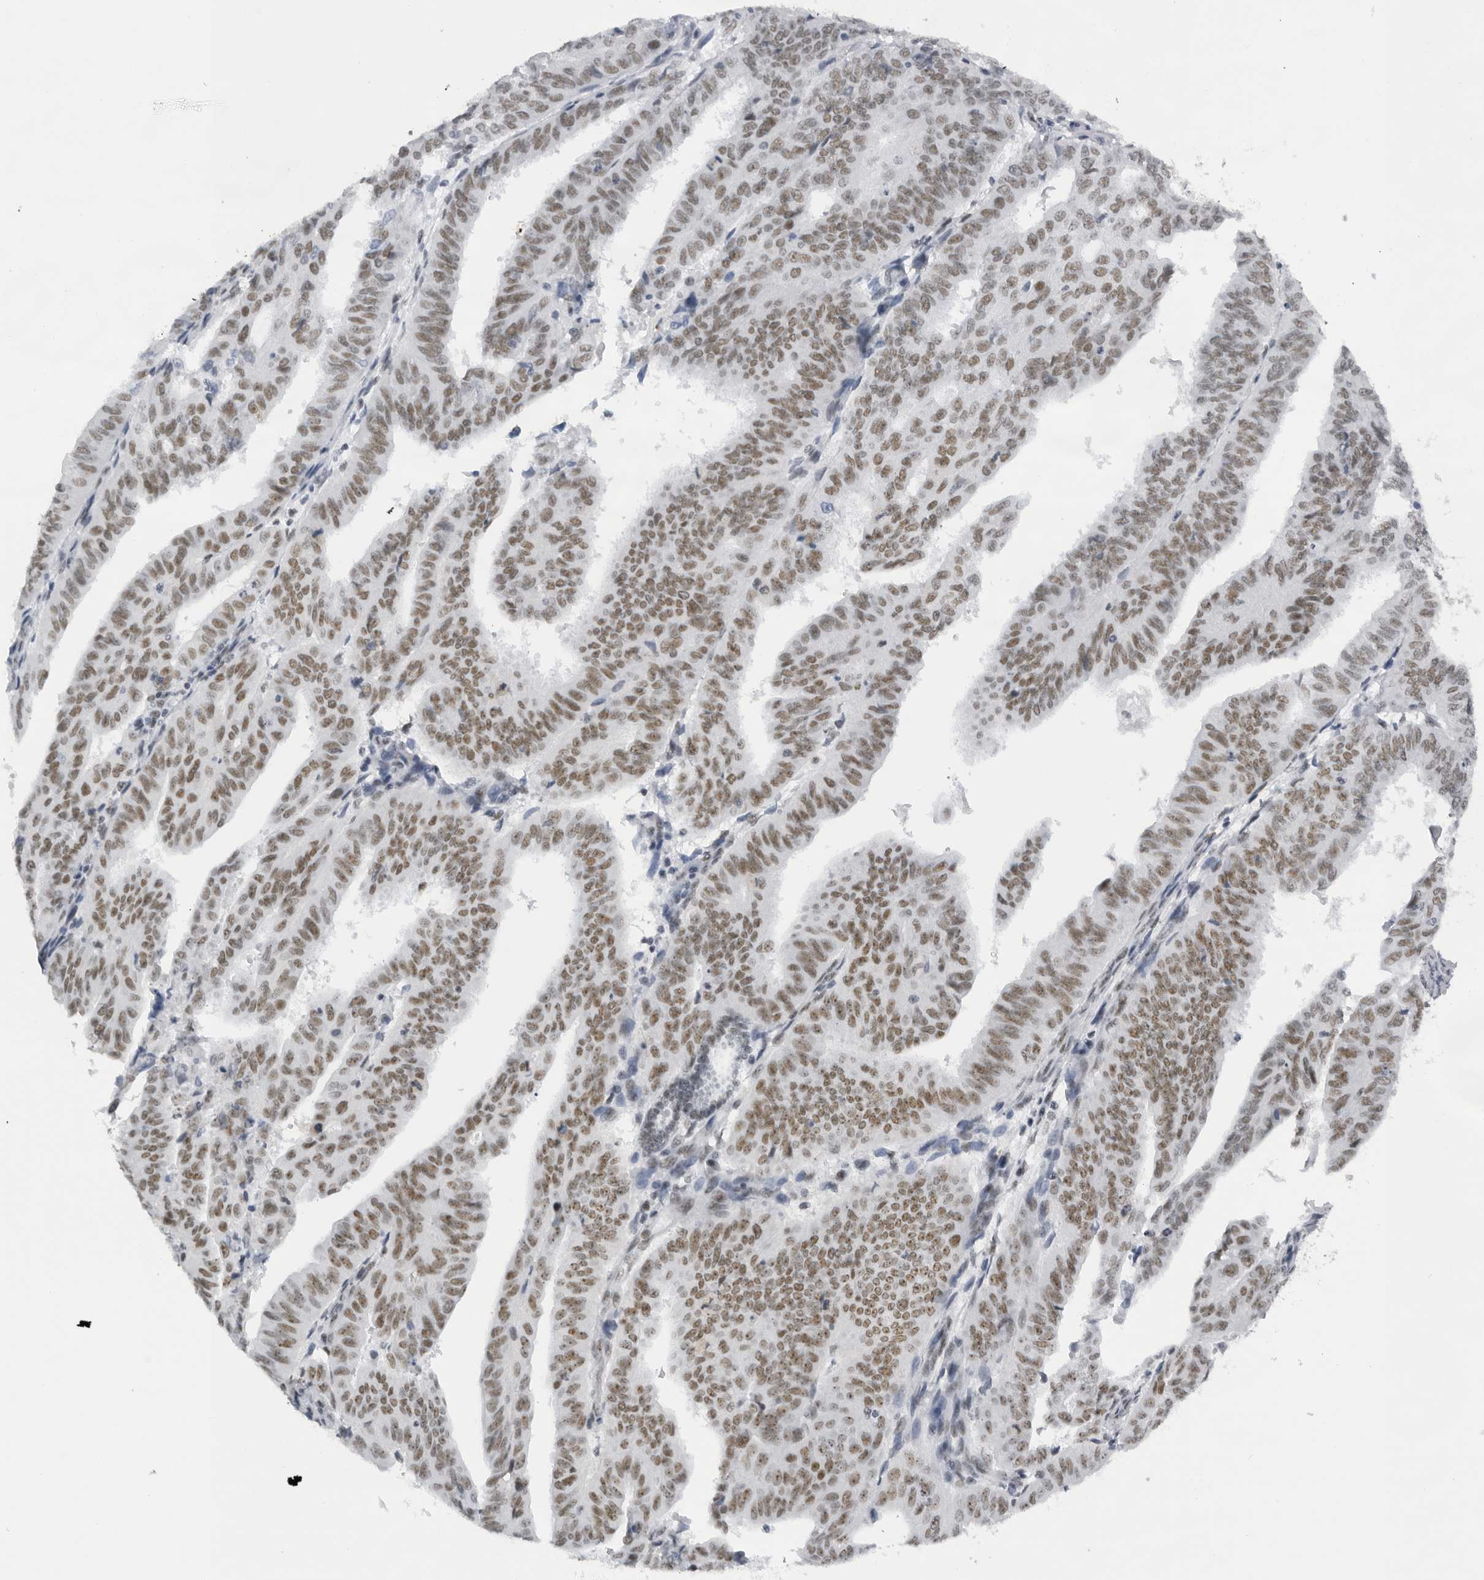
{"staining": {"intensity": "moderate", "quantity": ">75%", "location": "nuclear"}, "tissue": "endometrial cancer", "cell_type": "Tumor cells", "image_type": "cancer", "snomed": [{"axis": "morphology", "description": "Adenocarcinoma, NOS"}, {"axis": "topography", "description": "Uterus"}], "caption": "Moderate nuclear positivity is seen in approximately >75% of tumor cells in adenocarcinoma (endometrial).", "gene": "DHX9", "patient": {"sex": "female", "age": 77}}